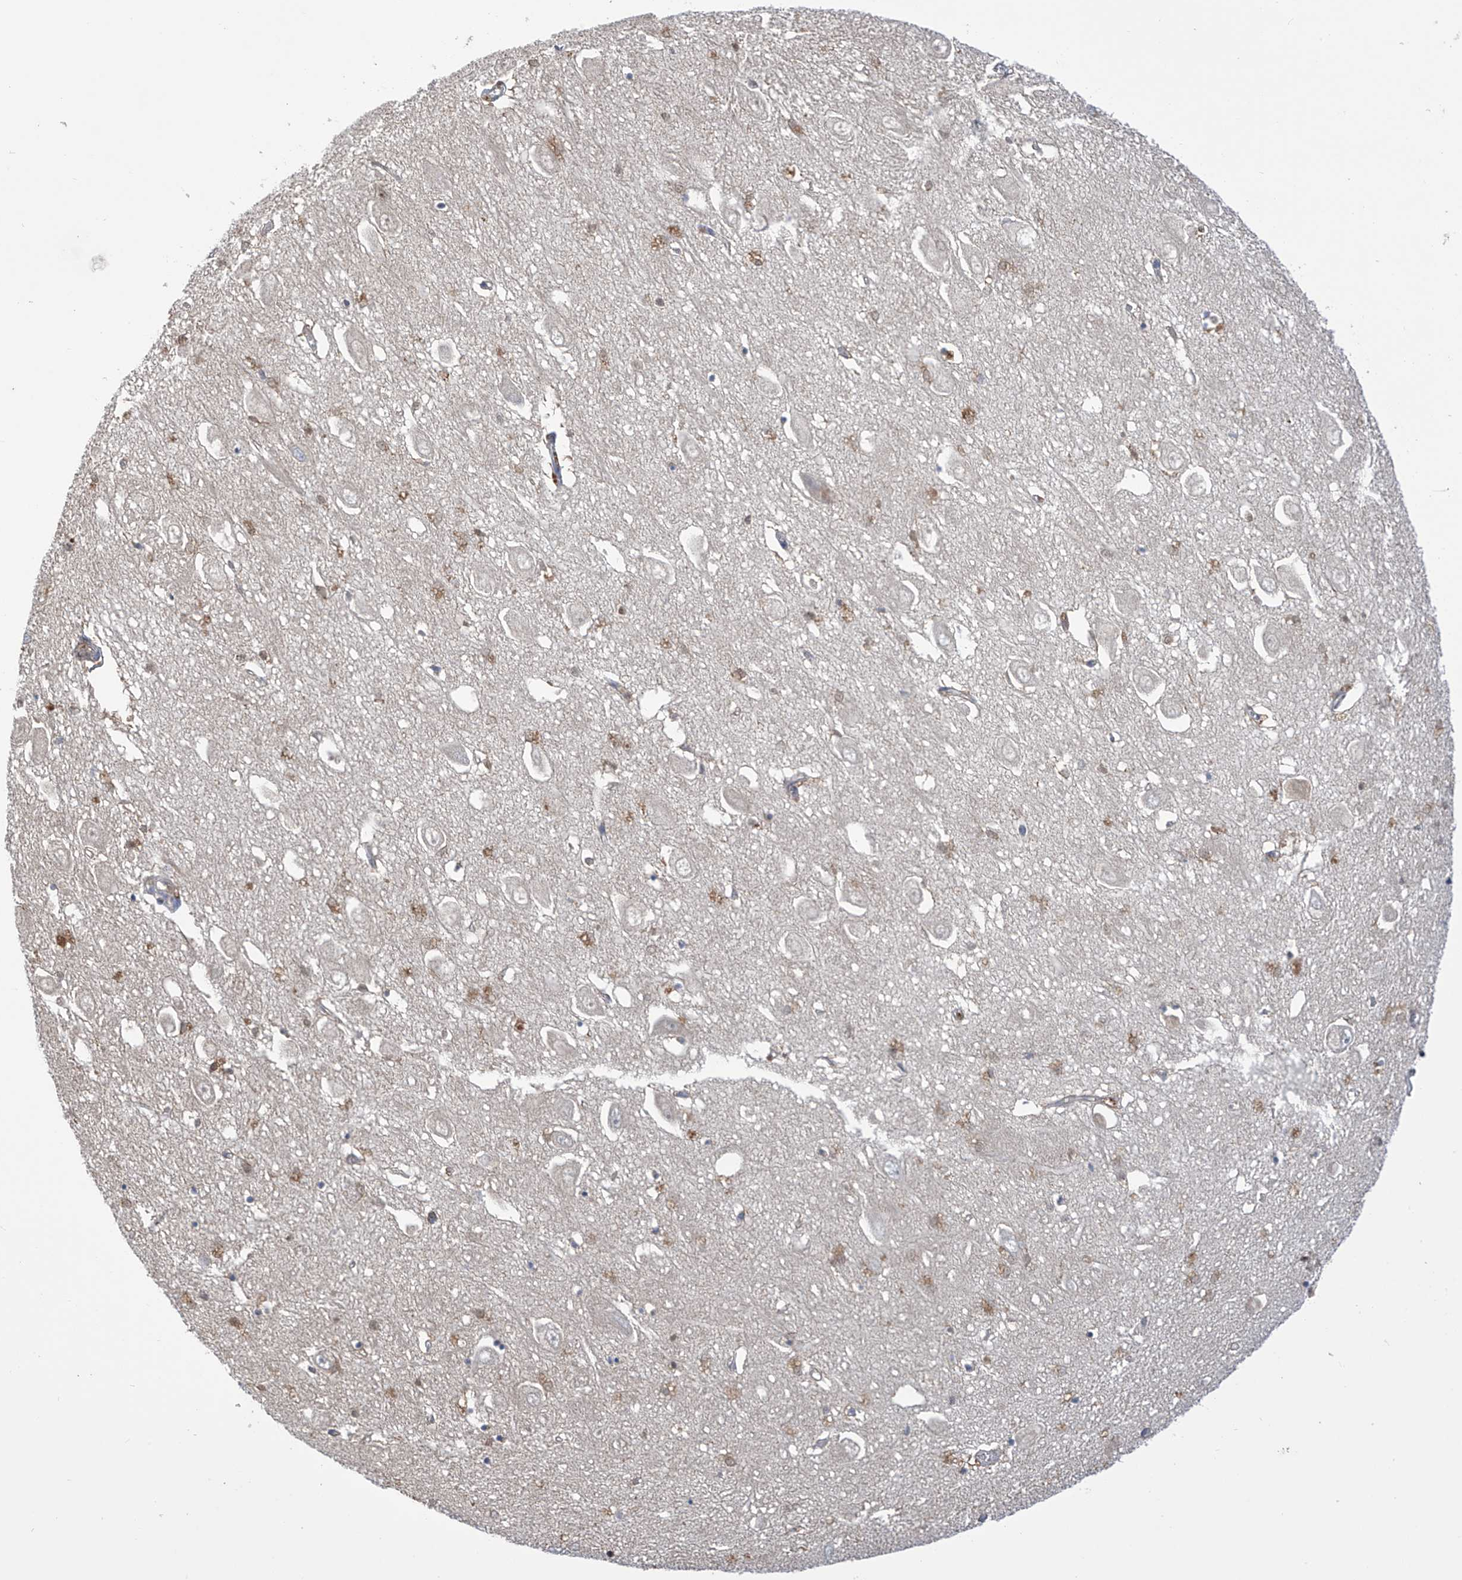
{"staining": {"intensity": "negative", "quantity": "none", "location": "none"}, "tissue": "hippocampus", "cell_type": "Glial cells", "image_type": "normal", "snomed": [{"axis": "morphology", "description": "Normal tissue, NOS"}, {"axis": "topography", "description": "Hippocampus"}], "caption": "Protein analysis of benign hippocampus displays no significant staining in glial cells. (DAB immunohistochemistry visualized using brightfield microscopy, high magnification).", "gene": "IDH1", "patient": {"sex": "female", "age": 64}}